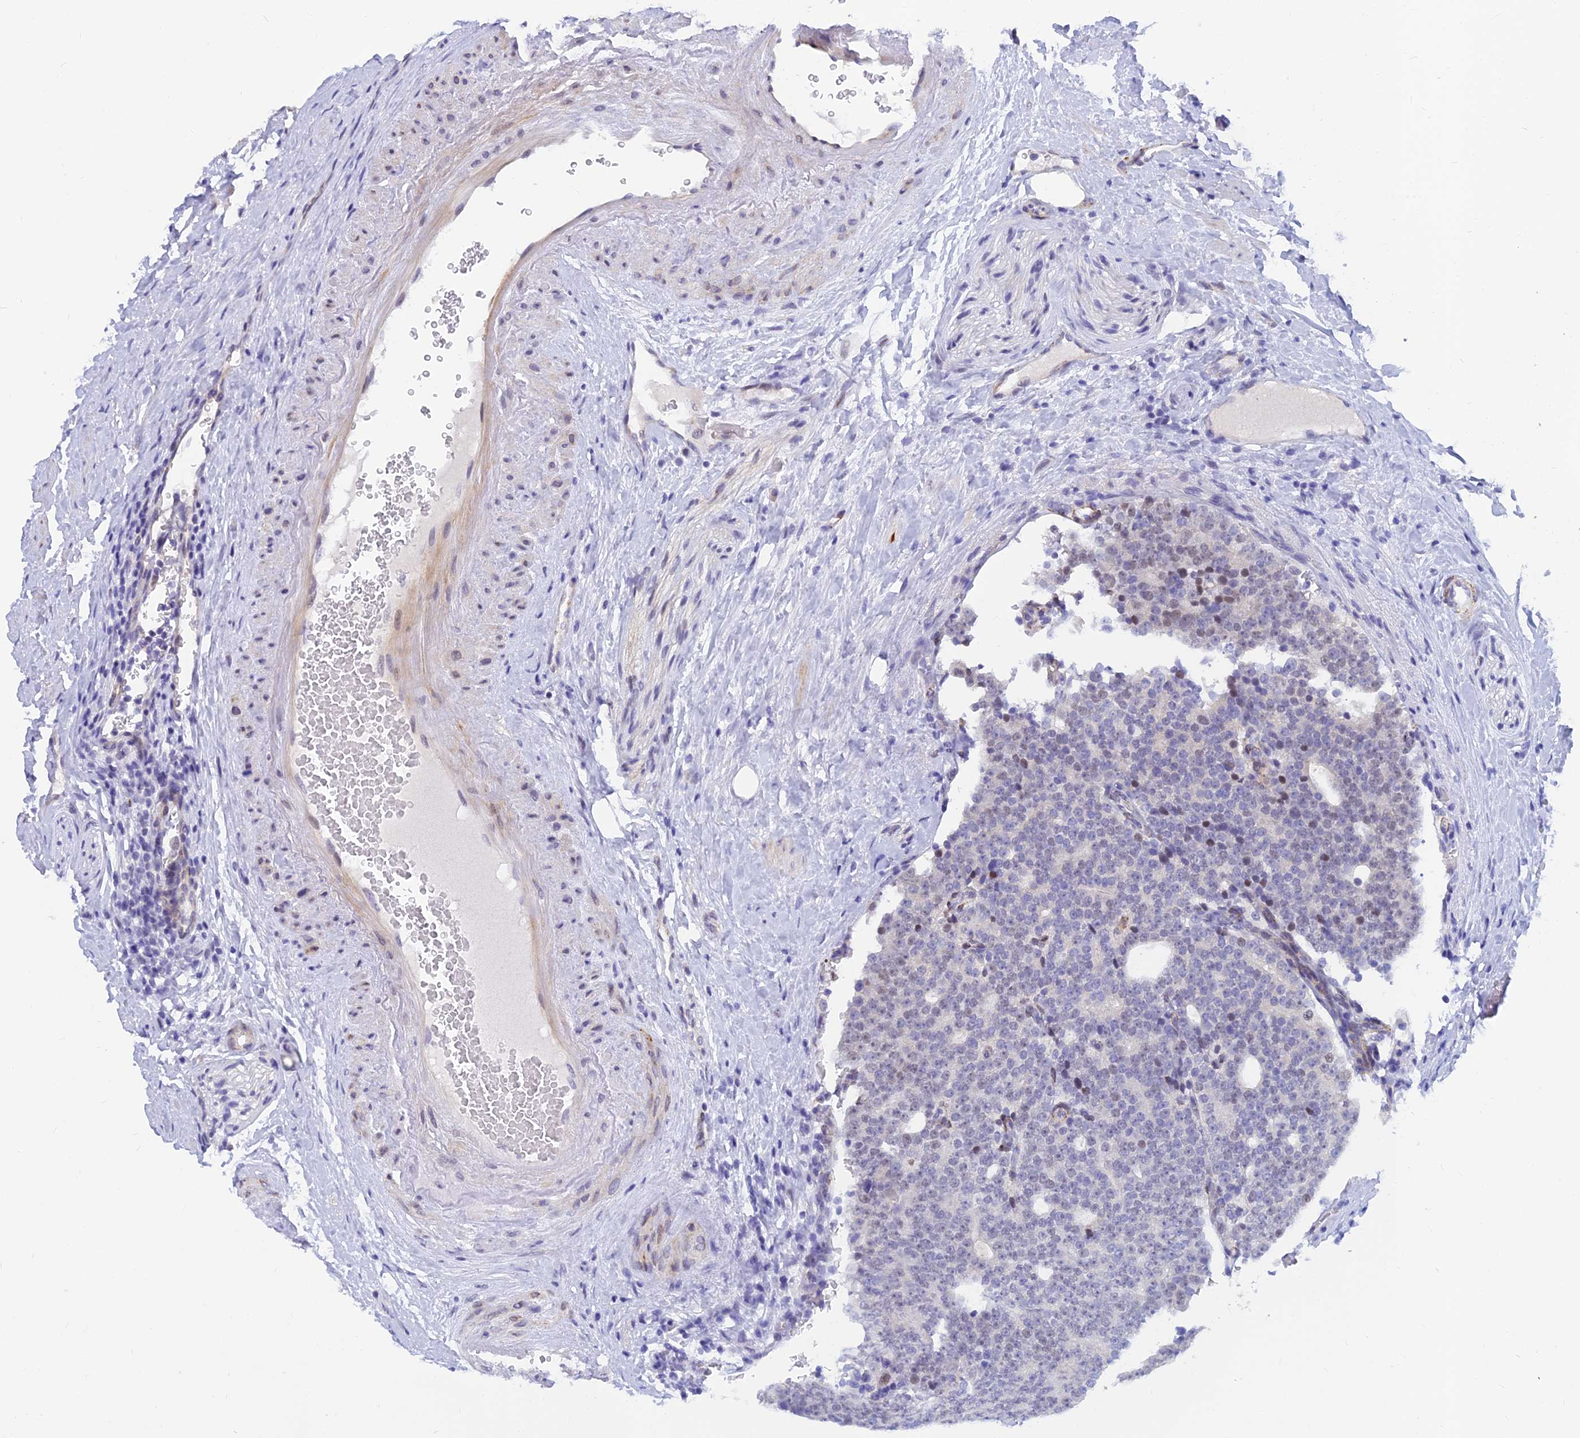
{"staining": {"intensity": "negative", "quantity": "none", "location": "none"}, "tissue": "prostate cancer", "cell_type": "Tumor cells", "image_type": "cancer", "snomed": [{"axis": "morphology", "description": "Adenocarcinoma, High grade"}, {"axis": "topography", "description": "Prostate"}], "caption": "Prostate cancer was stained to show a protein in brown. There is no significant expression in tumor cells. (Brightfield microscopy of DAB (3,3'-diaminobenzidine) immunohistochemistry at high magnification).", "gene": "CLK4", "patient": {"sex": "male", "age": 56}}